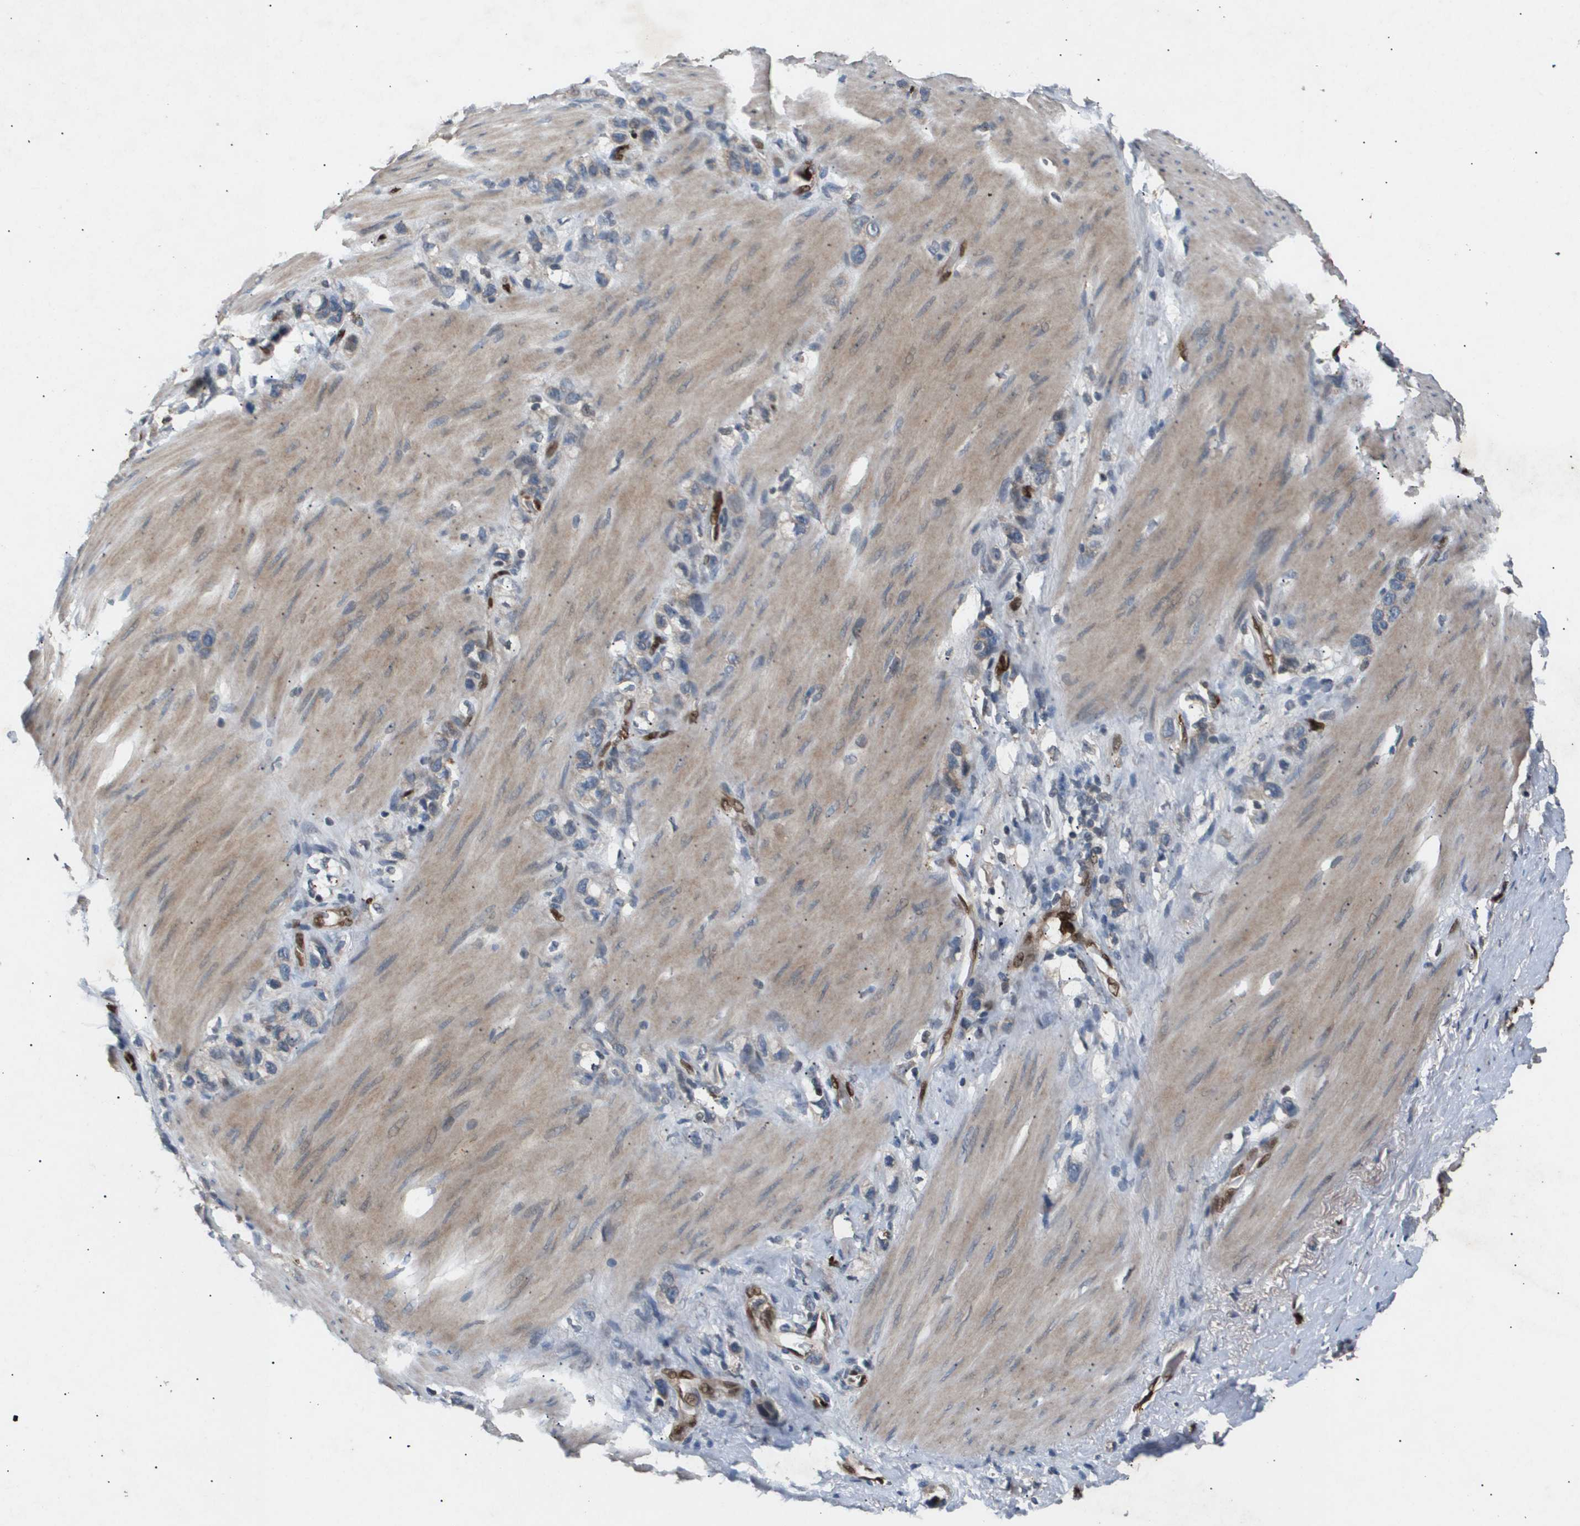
{"staining": {"intensity": "weak", "quantity": "<25%", "location": "cytoplasmic/membranous"}, "tissue": "stomach cancer", "cell_type": "Tumor cells", "image_type": "cancer", "snomed": [{"axis": "morphology", "description": "Normal tissue, NOS"}, {"axis": "morphology", "description": "Adenocarcinoma, NOS"}, {"axis": "morphology", "description": "Adenocarcinoma, High grade"}, {"axis": "topography", "description": "Stomach, upper"}, {"axis": "topography", "description": "Stomach"}], "caption": "Protein analysis of stomach cancer shows no significant expression in tumor cells.", "gene": "ERG", "patient": {"sex": "female", "age": 65}}